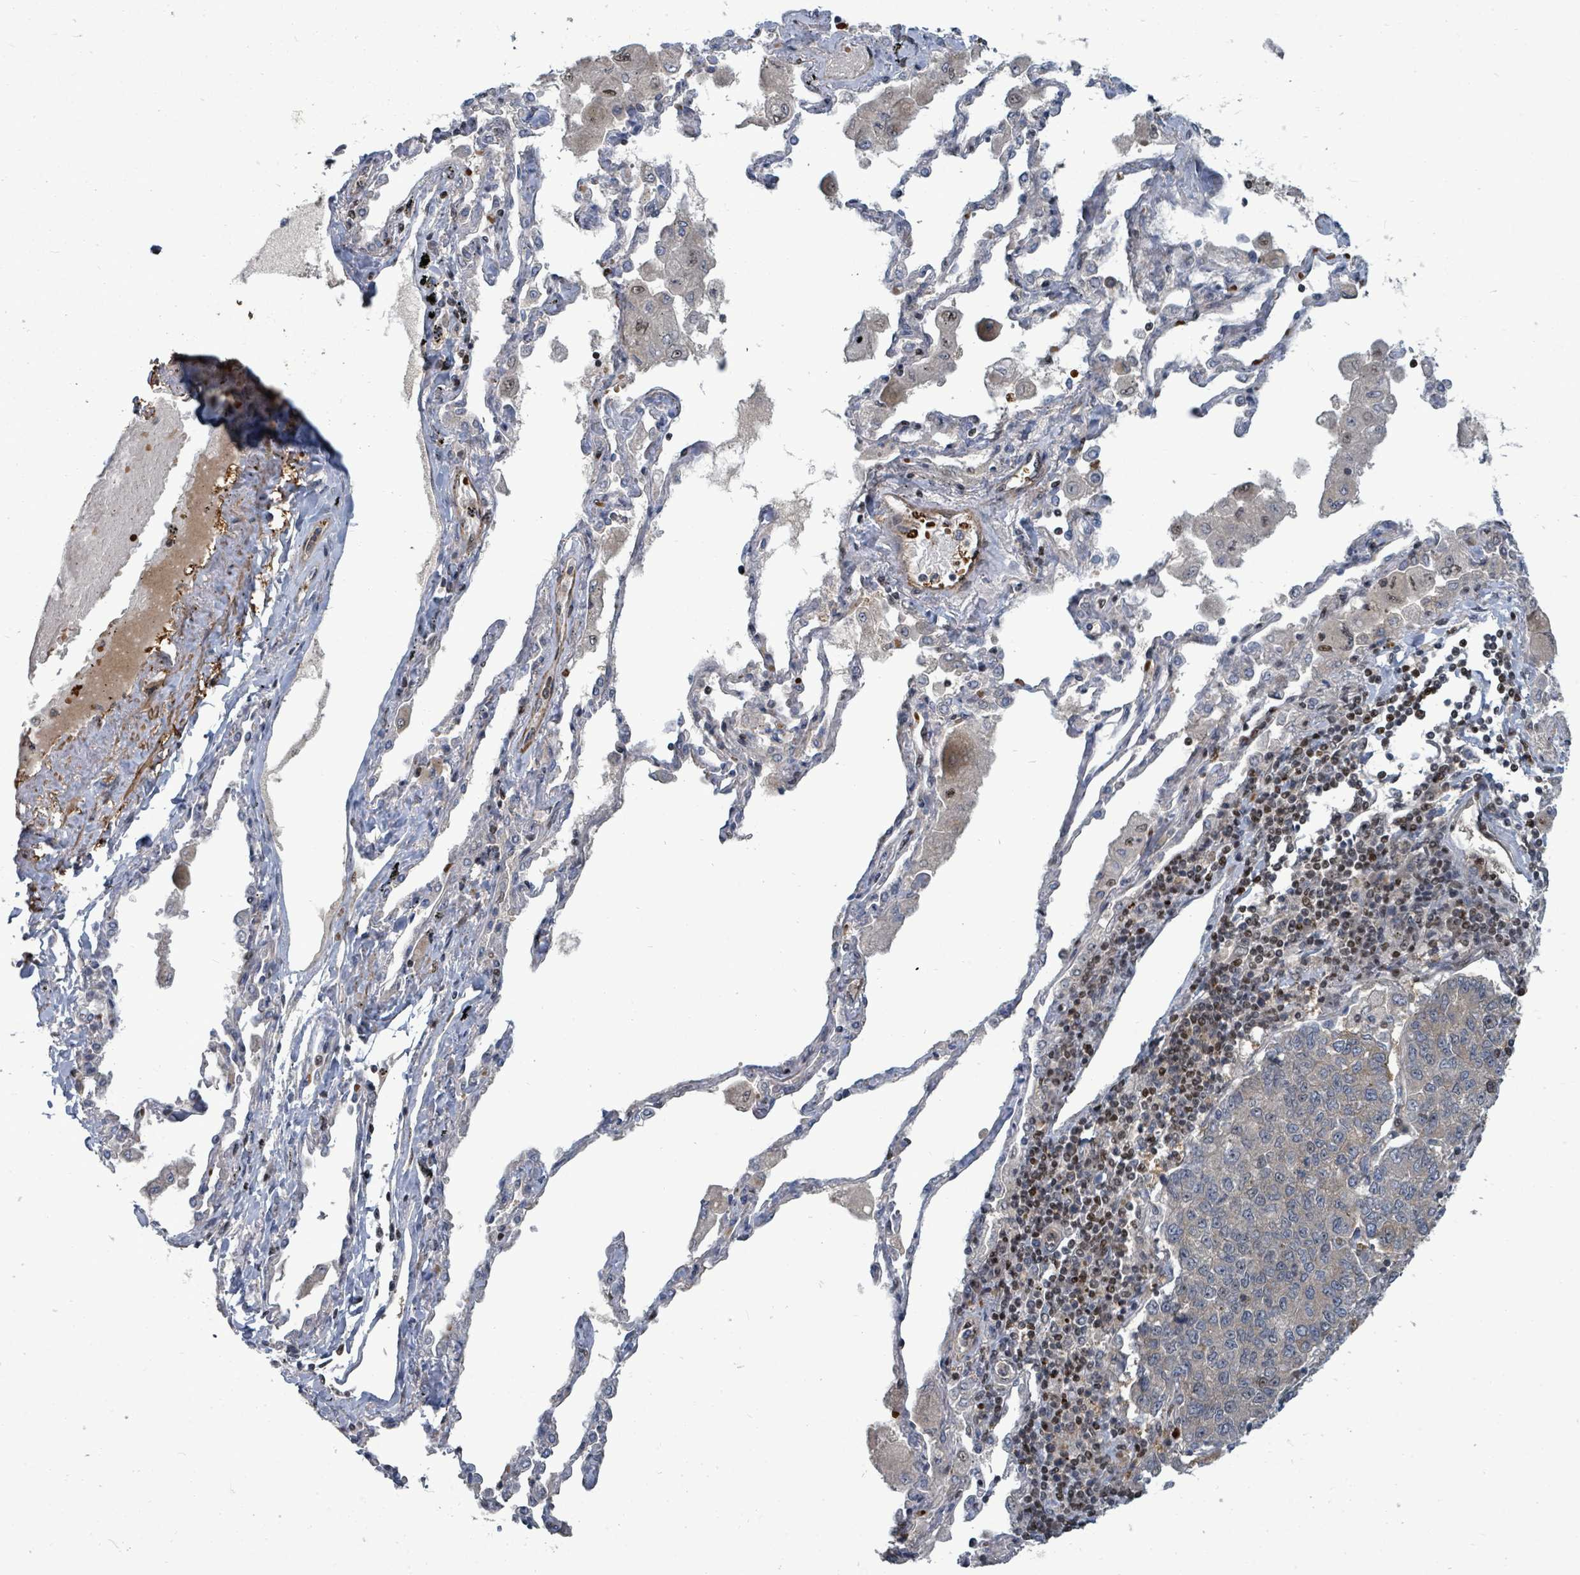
{"staining": {"intensity": "weak", "quantity": "25%-75%", "location": "nuclear"}, "tissue": "lung cancer", "cell_type": "Tumor cells", "image_type": "cancer", "snomed": [{"axis": "morphology", "description": "Squamous cell carcinoma, NOS"}, {"axis": "topography", "description": "Lung"}], "caption": "A high-resolution photomicrograph shows immunohistochemistry staining of lung cancer (squamous cell carcinoma), which reveals weak nuclear expression in about 25%-75% of tumor cells. The staining was performed using DAB to visualize the protein expression in brown, while the nuclei were stained in blue with hematoxylin (Magnification: 20x).", "gene": "TRDMT1", "patient": {"sex": "female", "age": 70}}